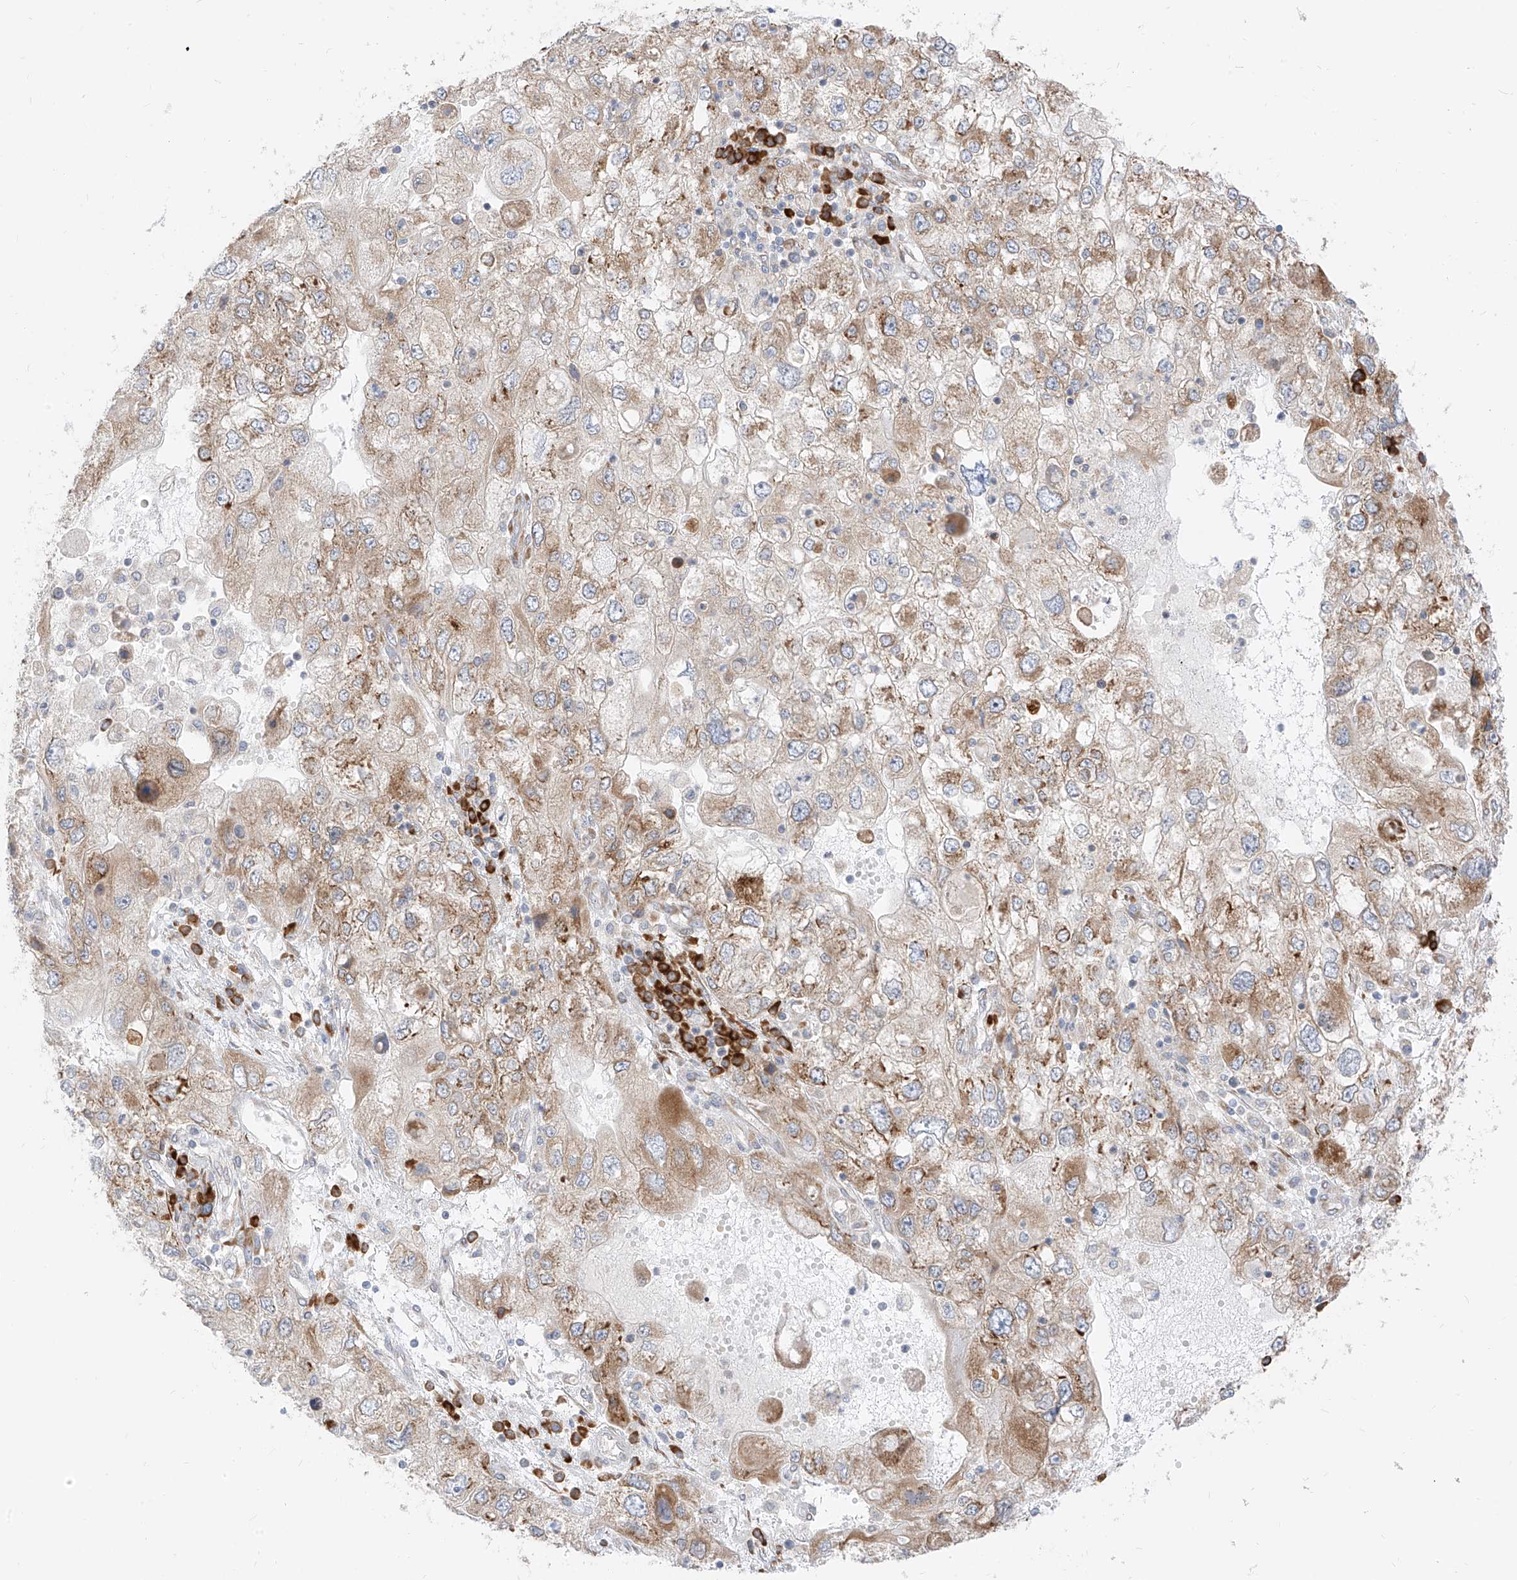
{"staining": {"intensity": "moderate", "quantity": ">75%", "location": "cytoplasmic/membranous"}, "tissue": "endometrial cancer", "cell_type": "Tumor cells", "image_type": "cancer", "snomed": [{"axis": "morphology", "description": "Adenocarcinoma, NOS"}, {"axis": "topography", "description": "Endometrium"}], "caption": "Protein staining shows moderate cytoplasmic/membranous staining in approximately >75% of tumor cells in adenocarcinoma (endometrial). Using DAB (3,3'-diaminobenzidine) (brown) and hematoxylin (blue) stains, captured at high magnification using brightfield microscopy.", "gene": "STT3A", "patient": {"sex": "female", "age": 49}}